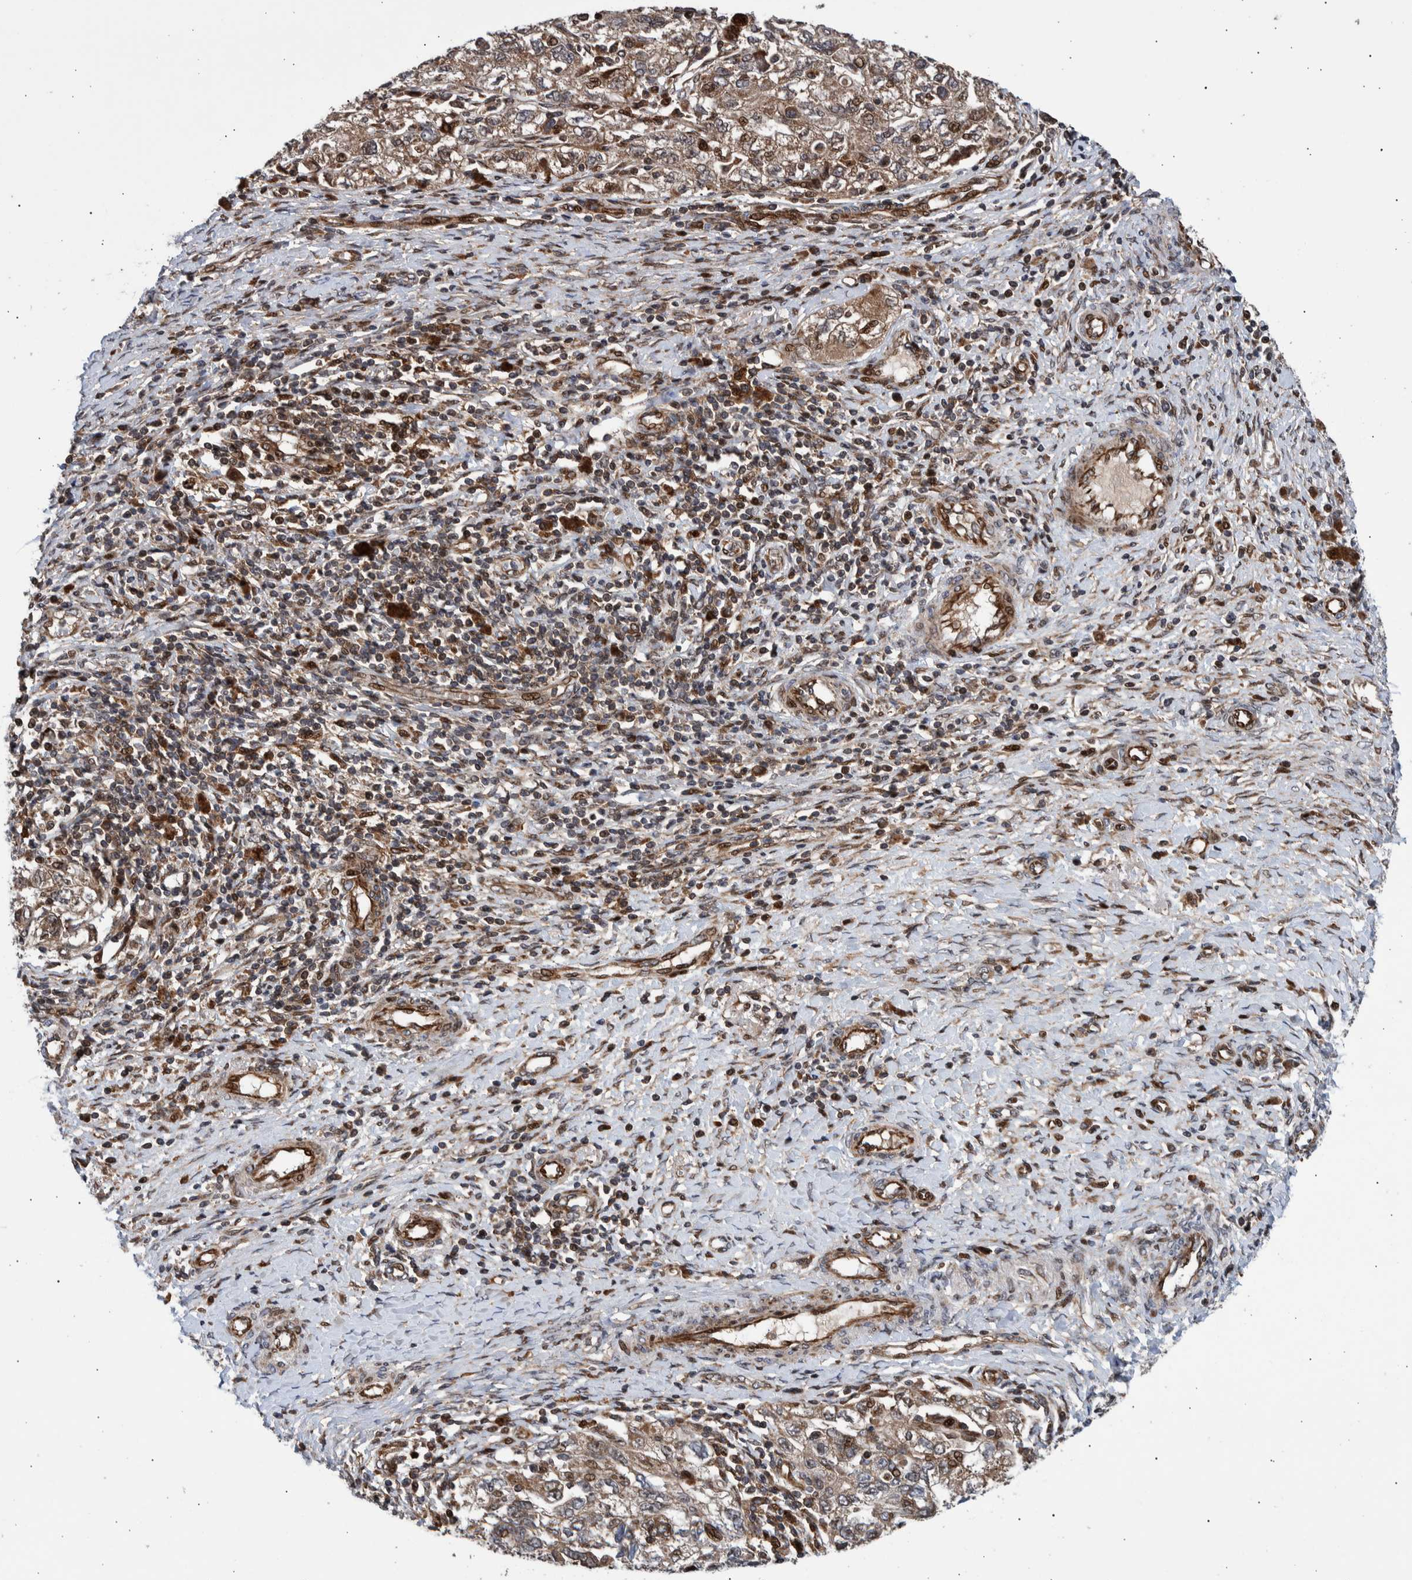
{"staining": {"intensity": "weak", "quantity": ">75%", "location": "cytoplasmic/membranous,nuclear"}, "tissue": "ovarian cancer", "cell_type": "Tumor cells", "image_type": "cancer", "snomed": [{"axis": "morphology", "description": "Carcinoma, NOS"}, {"axis": "morphology", "description": "Cystadenocarcinoma, serous, NOS"}, {"axis": "topography", "description": "Ovary"}], "caption": "Protein analysis of ovarian cancer tissue exhibits weak cytoplasmic/membranous and nuclear positivity in approximately >75% of tumor cells.", "gene": "SHISA6", "patient": {"sex": "female", "age": 69}}